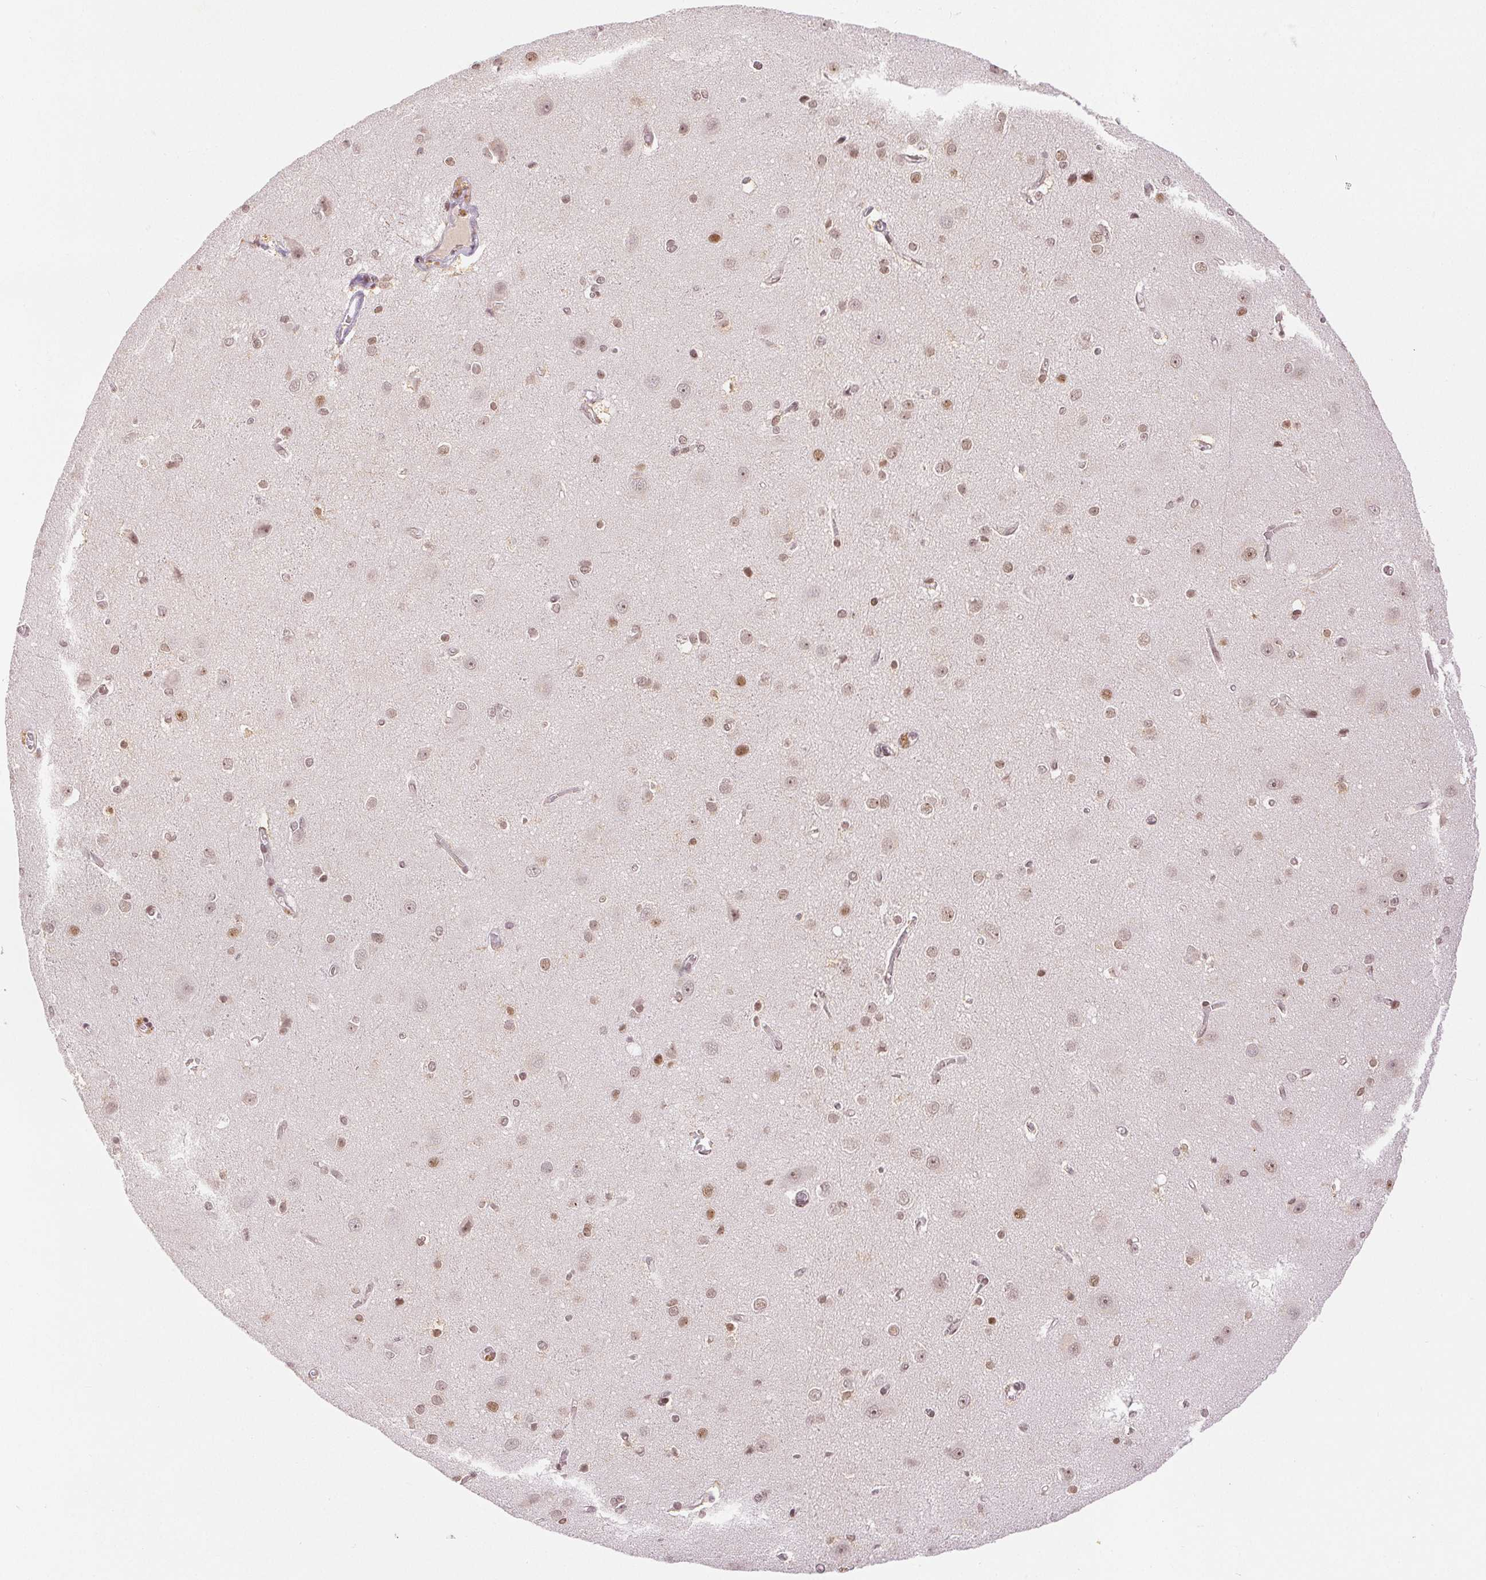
{"staining": {"intensity": "moderate", "quantity": "<25%", "location": "nuclear"}, "tissue": "cerebral cortex", "cell_type": "Endothelial cells", "image_type": "normal", "snomed": [{"axis": "morphology", "description": "Normal tissue, NOS"}, {"axis": "topography", "description": "Cerebral cortex"}], "caption": "A high-resolution photomicrograph shows immunohistochemistry (IHC) staining of normal cerebral cortex, which exhibits moderate nuclear staining in about <25% of endothelial cells.", "gene": "DEK", "patient": {"sex": "male", "age": 37}}